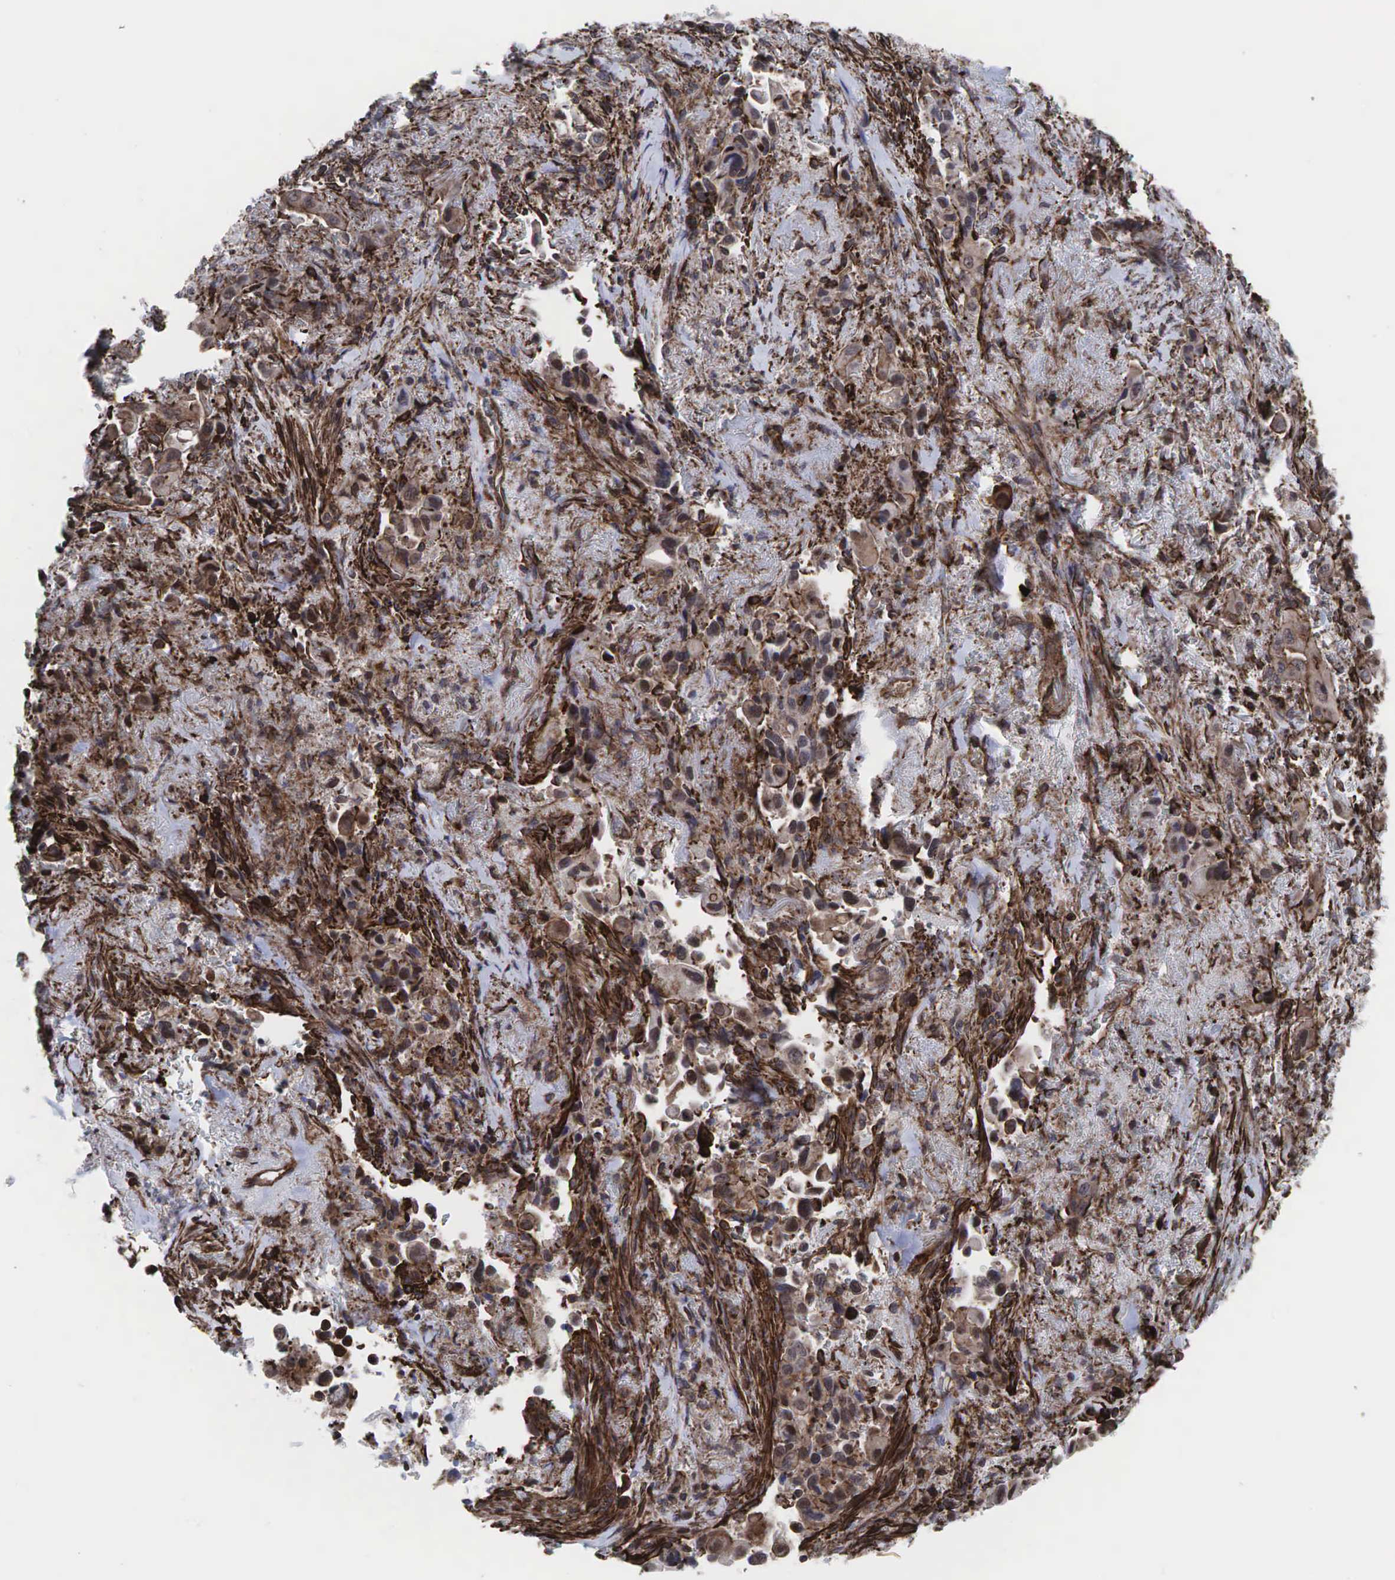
{"staining": {"intensity": "weak", "quantity": ">75%", "location": "cytoplasmic/membranous"}, "tissue": "lung cancer", "cell_type": "Tumor cells", "image_type": "cancer", "snomed": [{"axis": "morphology", "description": "Adenocarcinoma, NOS"}, {"axis": "topography", "description": "Lung"}], "caption": "An immunohistochemistry photomicrograph of tumor tissue is shown. Protein staining in brown highlights weak cytoplasmic/membranous positivity in adenocarcinoma (lung) within tumor cells.", "gene": "GPRASP1", "patient": {"sex": "male", "age": 68}}